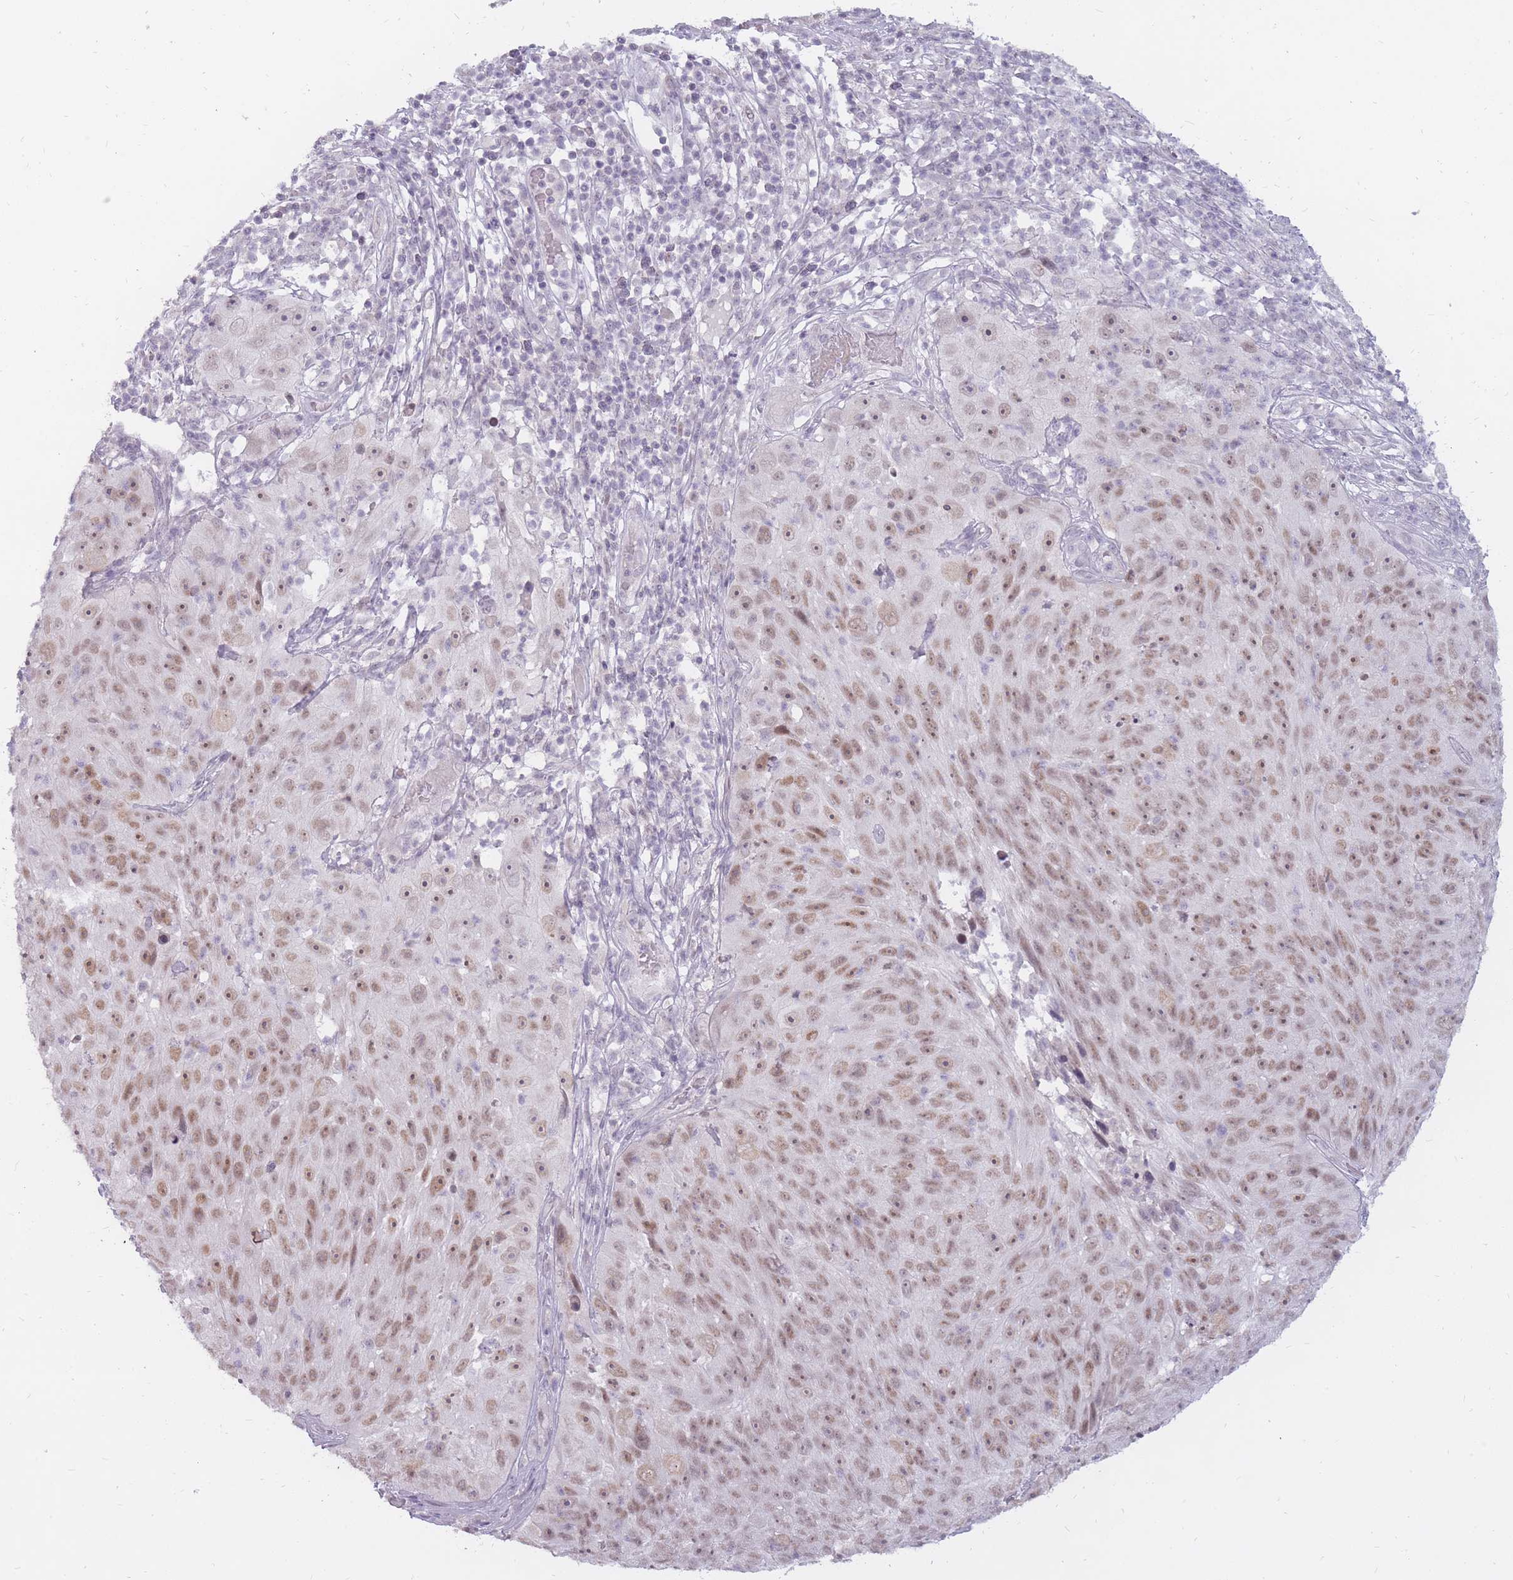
{"staining": {"intensity": "moderate", "quantity": ">75%", "location": "nuclear"}, "tissue": "skin cancer", "cell_type": "Tumor cells", "image_type": "cancer", "snomed": [{"axis": "morphology", "description": "Squamous cell carcinoma, NOS"}, {"axis": "topography", "description": "Skin"}], "caption": "About >75% of tumor cells in squamous cell carcinoma (skin) show moderate nuclear protein expression as visualized by brown immunohistochemical staining.", "gene": "POMZP3", "patient": {"sex": "female", "age": 87}}